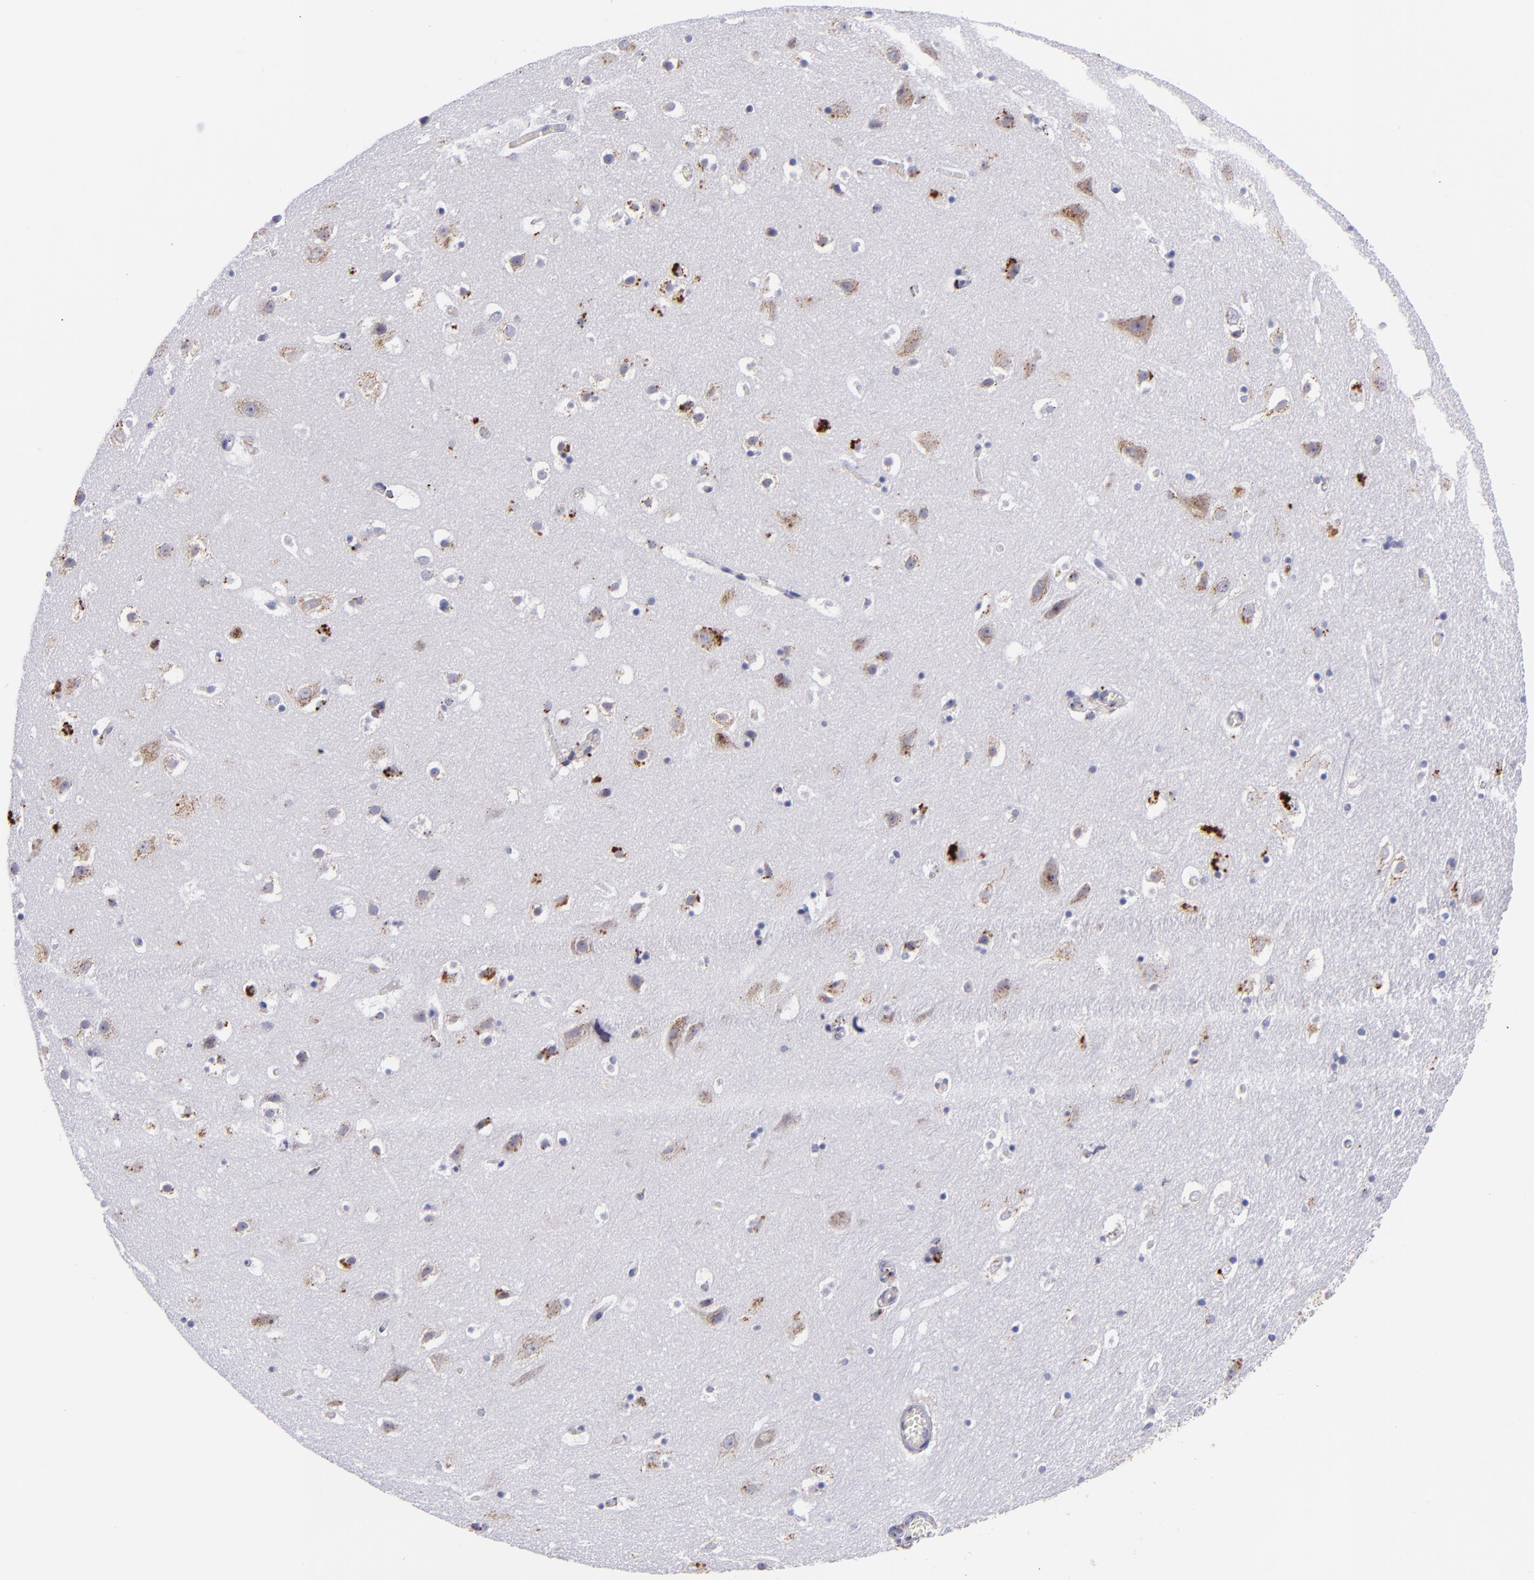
{"staining": {"intensity": "weak", "quantity": "<25%", "location": "cytoplasmic/membranous"}, "tissue": "hippocampus", "cell_type": "Glial cells", "image_type": "normal", "snomed": [{"axis": "morphology", "description": "Normal tissue, NOS"}, {"axis": "topography", "description": "Hippocampus"}], "caption": "This is a micrograph of IHC staining of benign hippocampus, which shows no positivity in glial cells. (DAB immunohistochemistry (IHC), high magnification).", "gene": "IVL", "patient": {"sex": "male", "age": 45}}